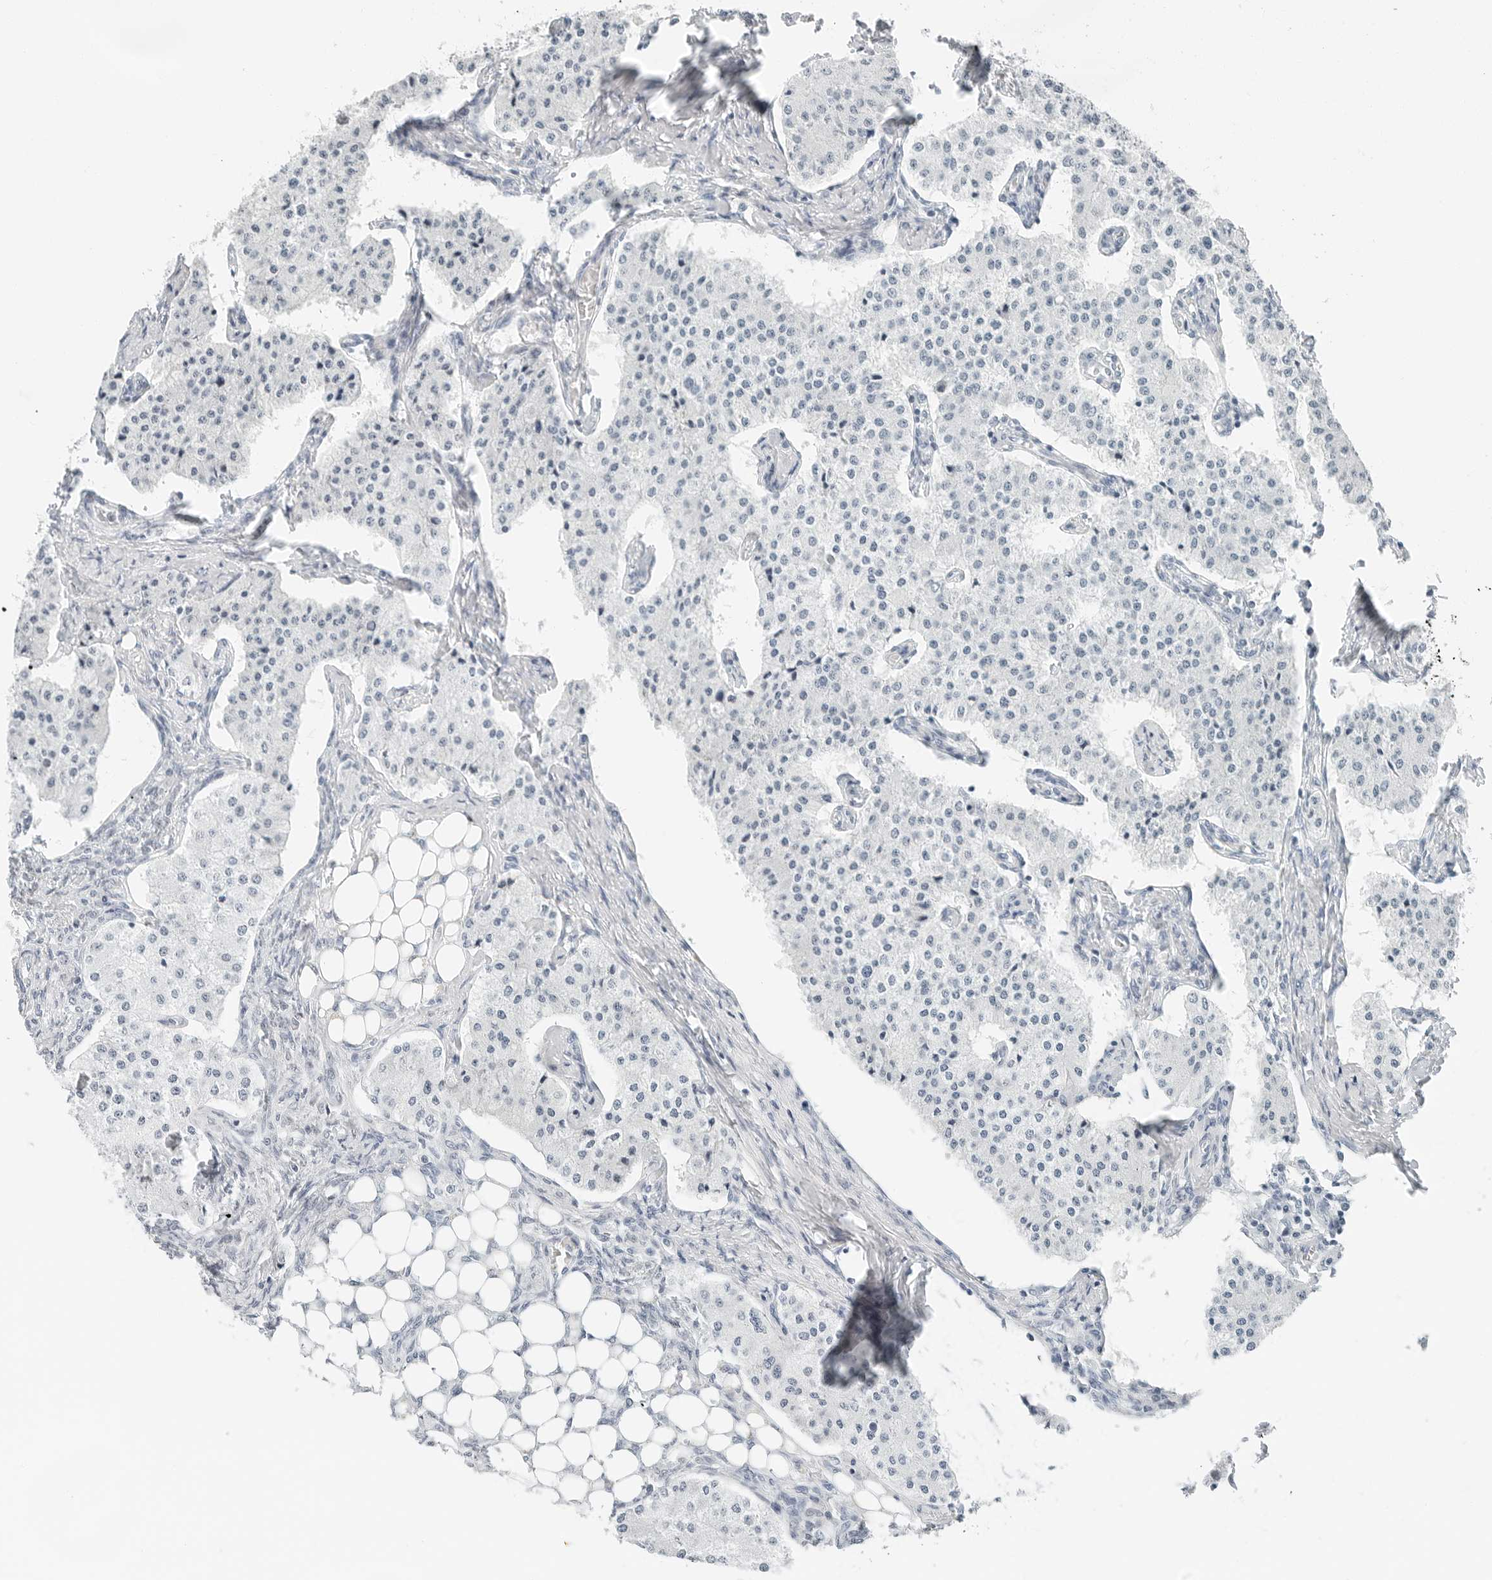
{"staining": {"intensity": "negative", "quantity": "none", "location": "none"}, "tissue": "carcinoid", "cell_type": "Tumor cells", "image_type": "cancer", "snomed": [{"axis": "morphology", "description": "Carcinoid, malignant, NOS"}, {"axis": "topography", "description": "Colon"}], "caption": "Tumor cells are negative for brown protein staining in carcinoid.", "gene": "NTMT2", "patient": {"sex": "female", "age": 52}}